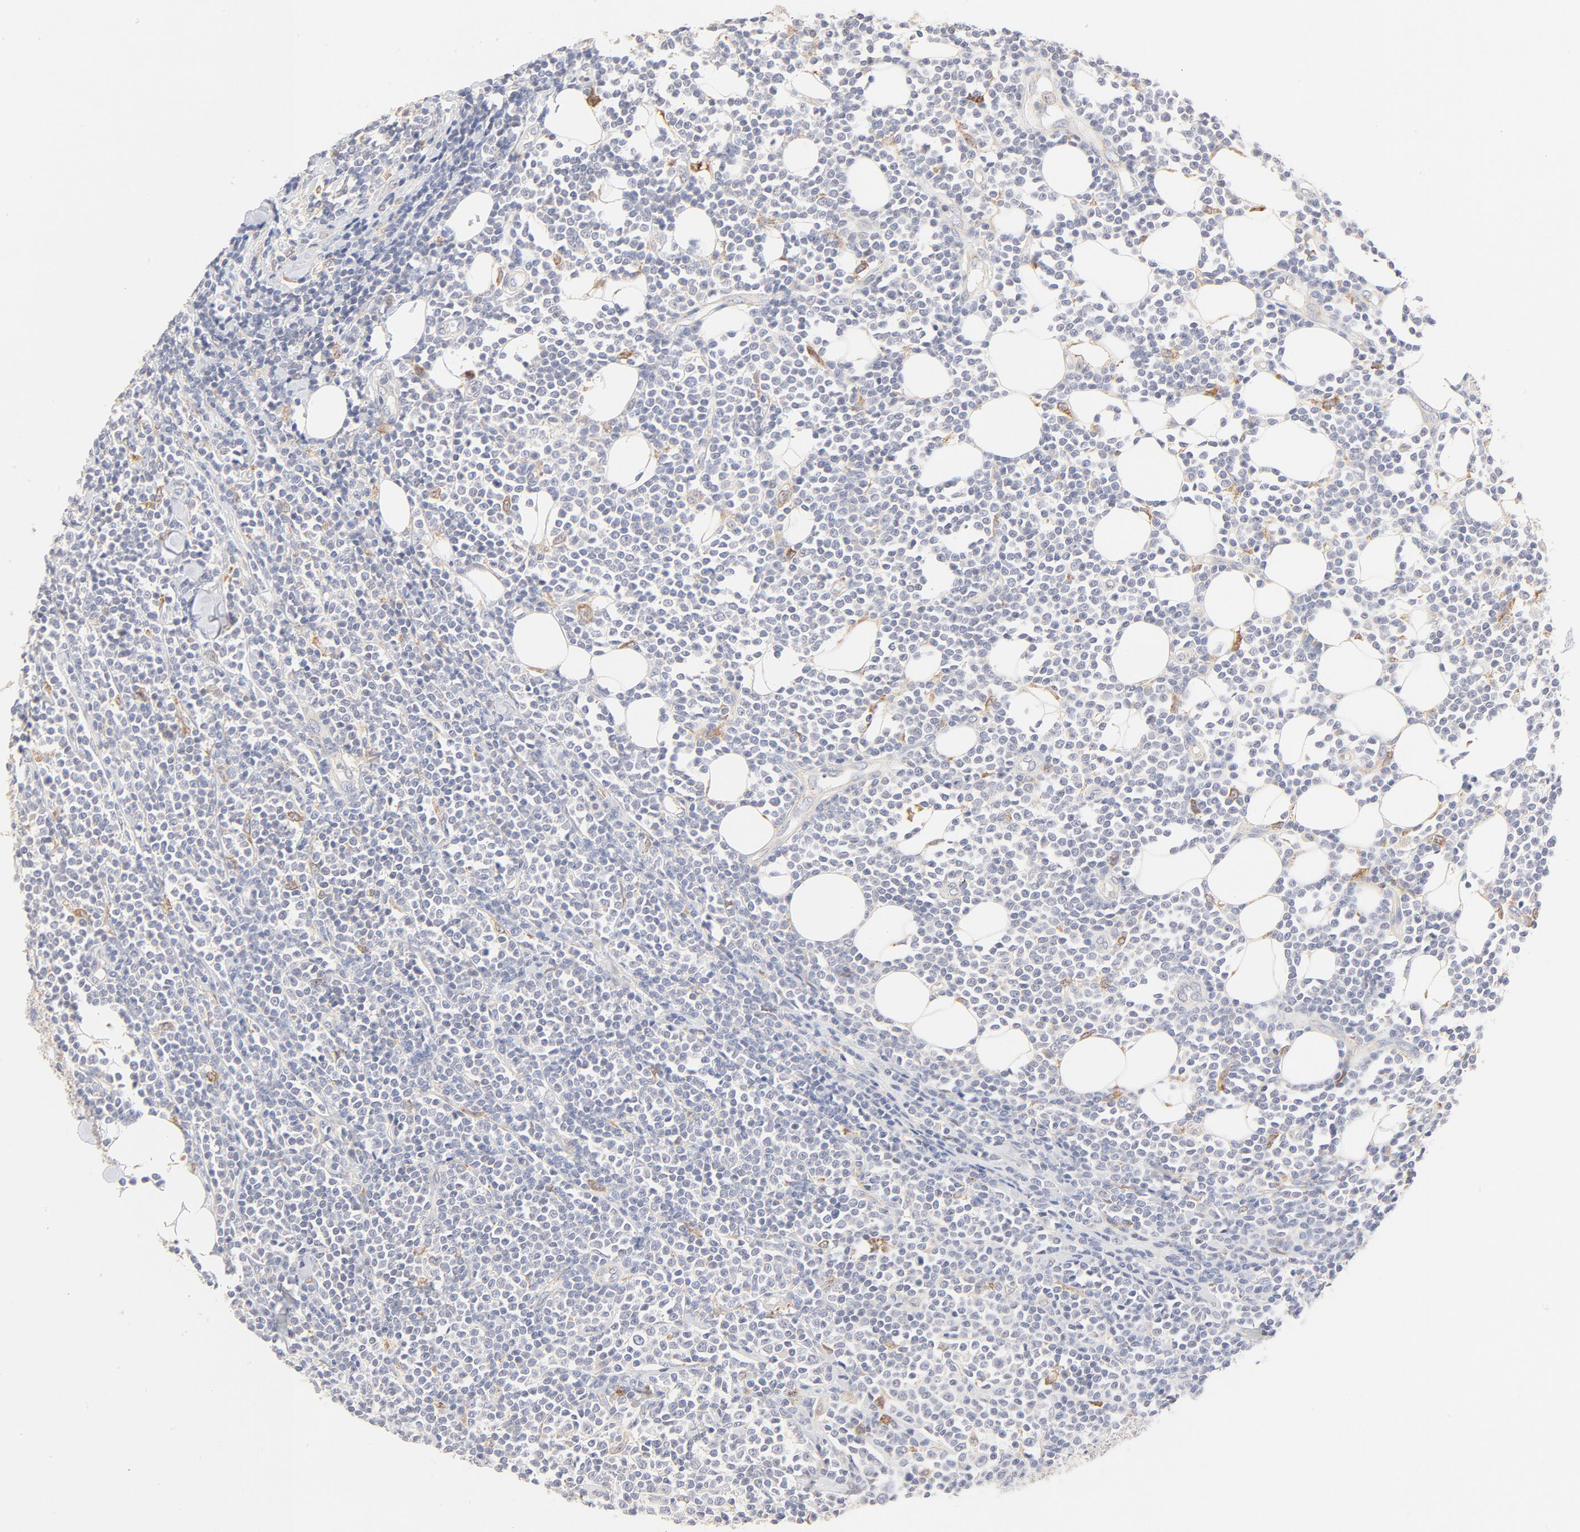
{"staining": {"intensity": "strong", "quantity": "<25%", "location": "cytoplasmic/membranous,nuclear"}, "tissue": "lymphoma", "cell_type": "Tumor cells", "image_type": "cancer", "snomed": [{"axis": "morphology", "description": "Malignant lymphoma, non-Hodgkin's type, Low grade"}, {"axis": "topography", "description": "Soft tissue"}], "caption": "Lymphoma tissue exhibits strong cytoplasmic/membranous and nuclear staining in about <25% of tumor cells, visualized by immunohistochemistry.", "gene": "MTERF2", "patient": {"sex": "male", "age": 92}}